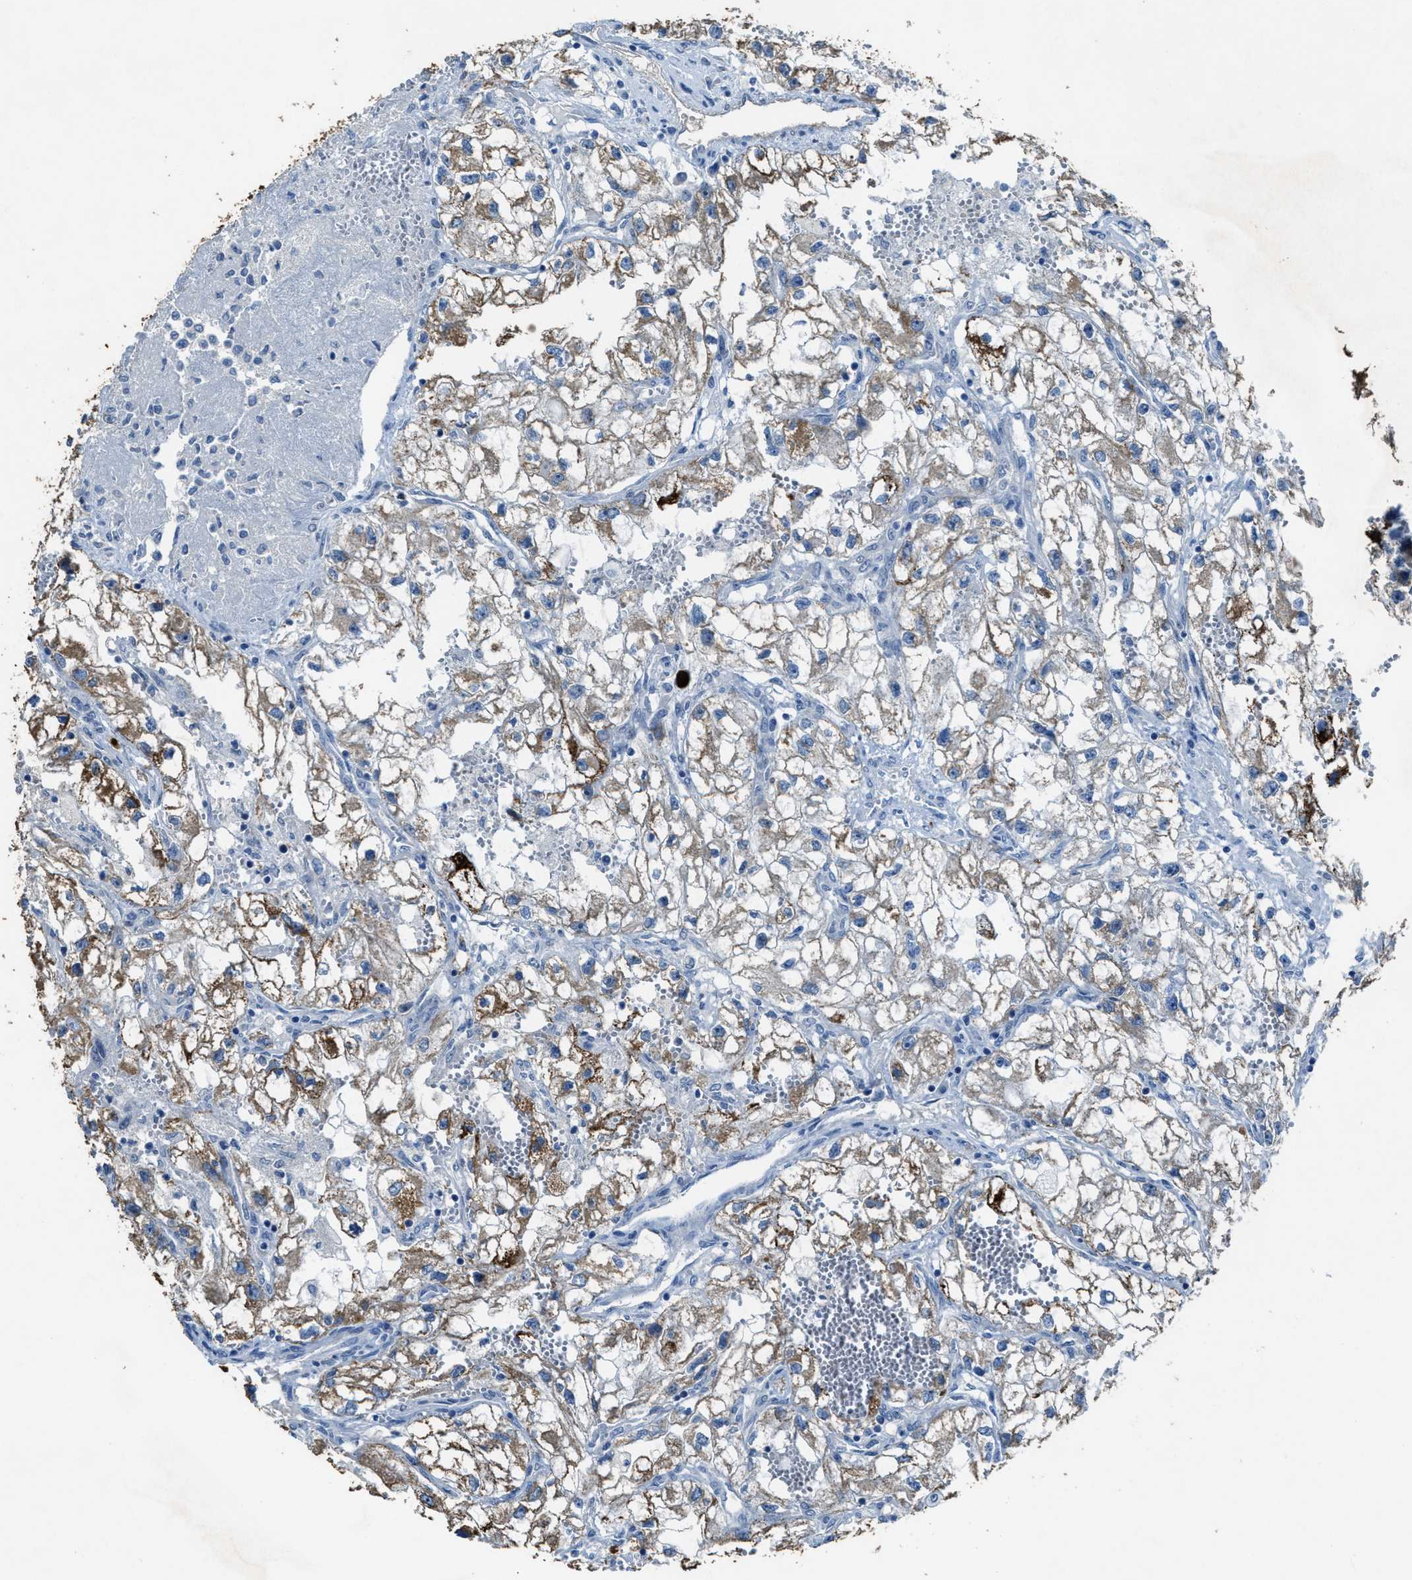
{"staining": {"intensity": "moderate", "quantity": "<25%", "location": "cytoplasmic/membranous"}, "tissue": "renal cancer", "cell_type": "Tumor cells", "image_type": "cancer", "snomed": [{"axis": "morphology", "description": "Adenocarcinoma, NOS"}, {"axis": "topography", "description": "Kidney"}], "caption": "Brown immunohistochemical staining in renal cancer (adenocarcinoma) displays moderate cytoplasmic/membranous staining in approximately <25% of tumor cells.", "gene": "CDON", "patient": {"sex": "female", "age": 70}}